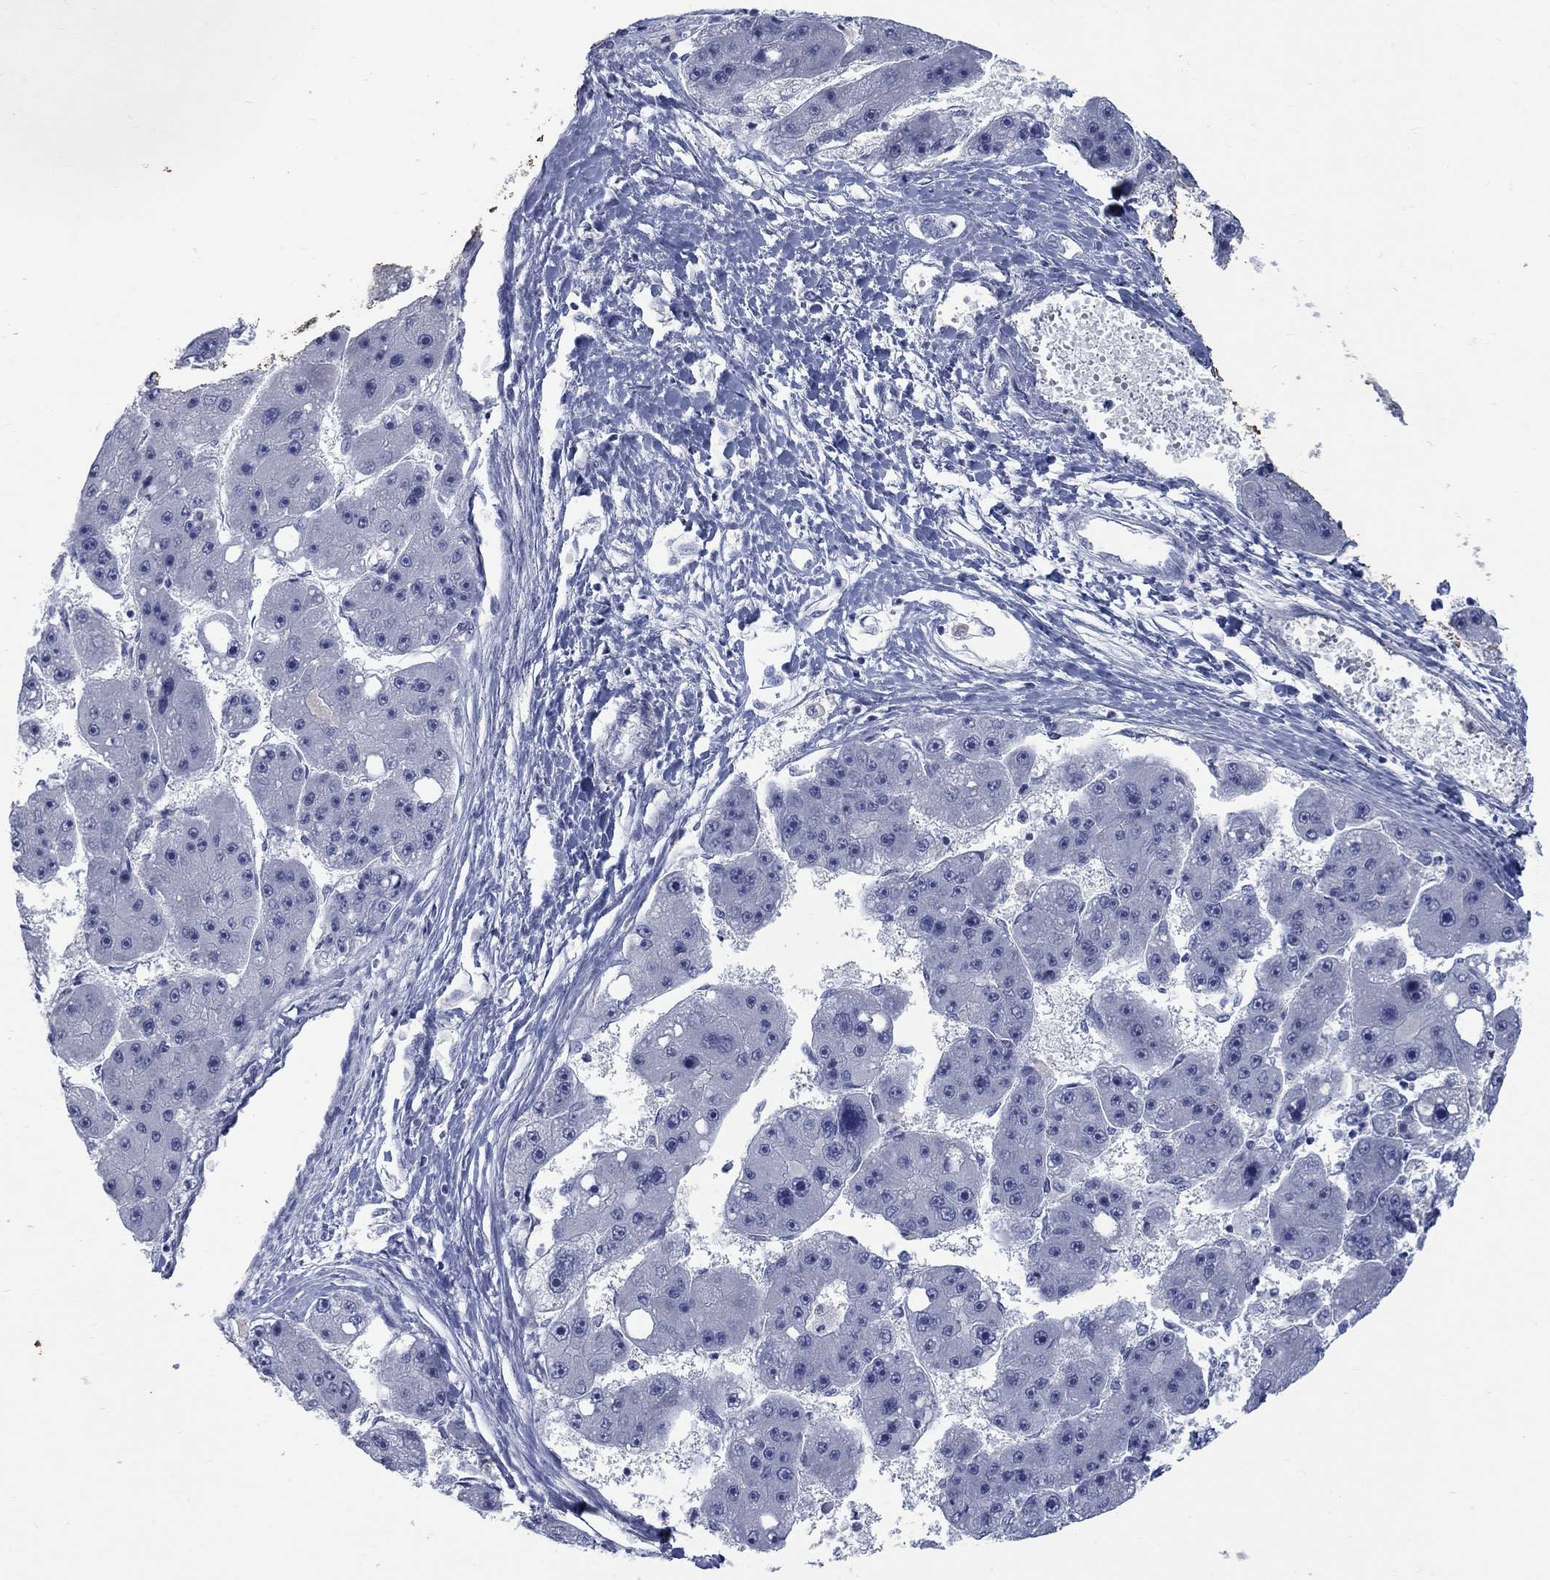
{"staining": {"intensity": "negative", "quantity": "none", "location": "none"}, "tissue": "liver cancer", "cell_type": "Tumor cells", "image_type": "cancer", "snomed": [{"axis": "morphology", "description": "Carcinoma, Hepatocellular, NOS"}, {"axis": "topography", "description": "Liver"}], "caption": "There is no significant expression in tumor cells of liver cancer (hepatocellular carcinoma).", "gene": "RFTN2", "patient": {"sex": "female", "age": 61}}